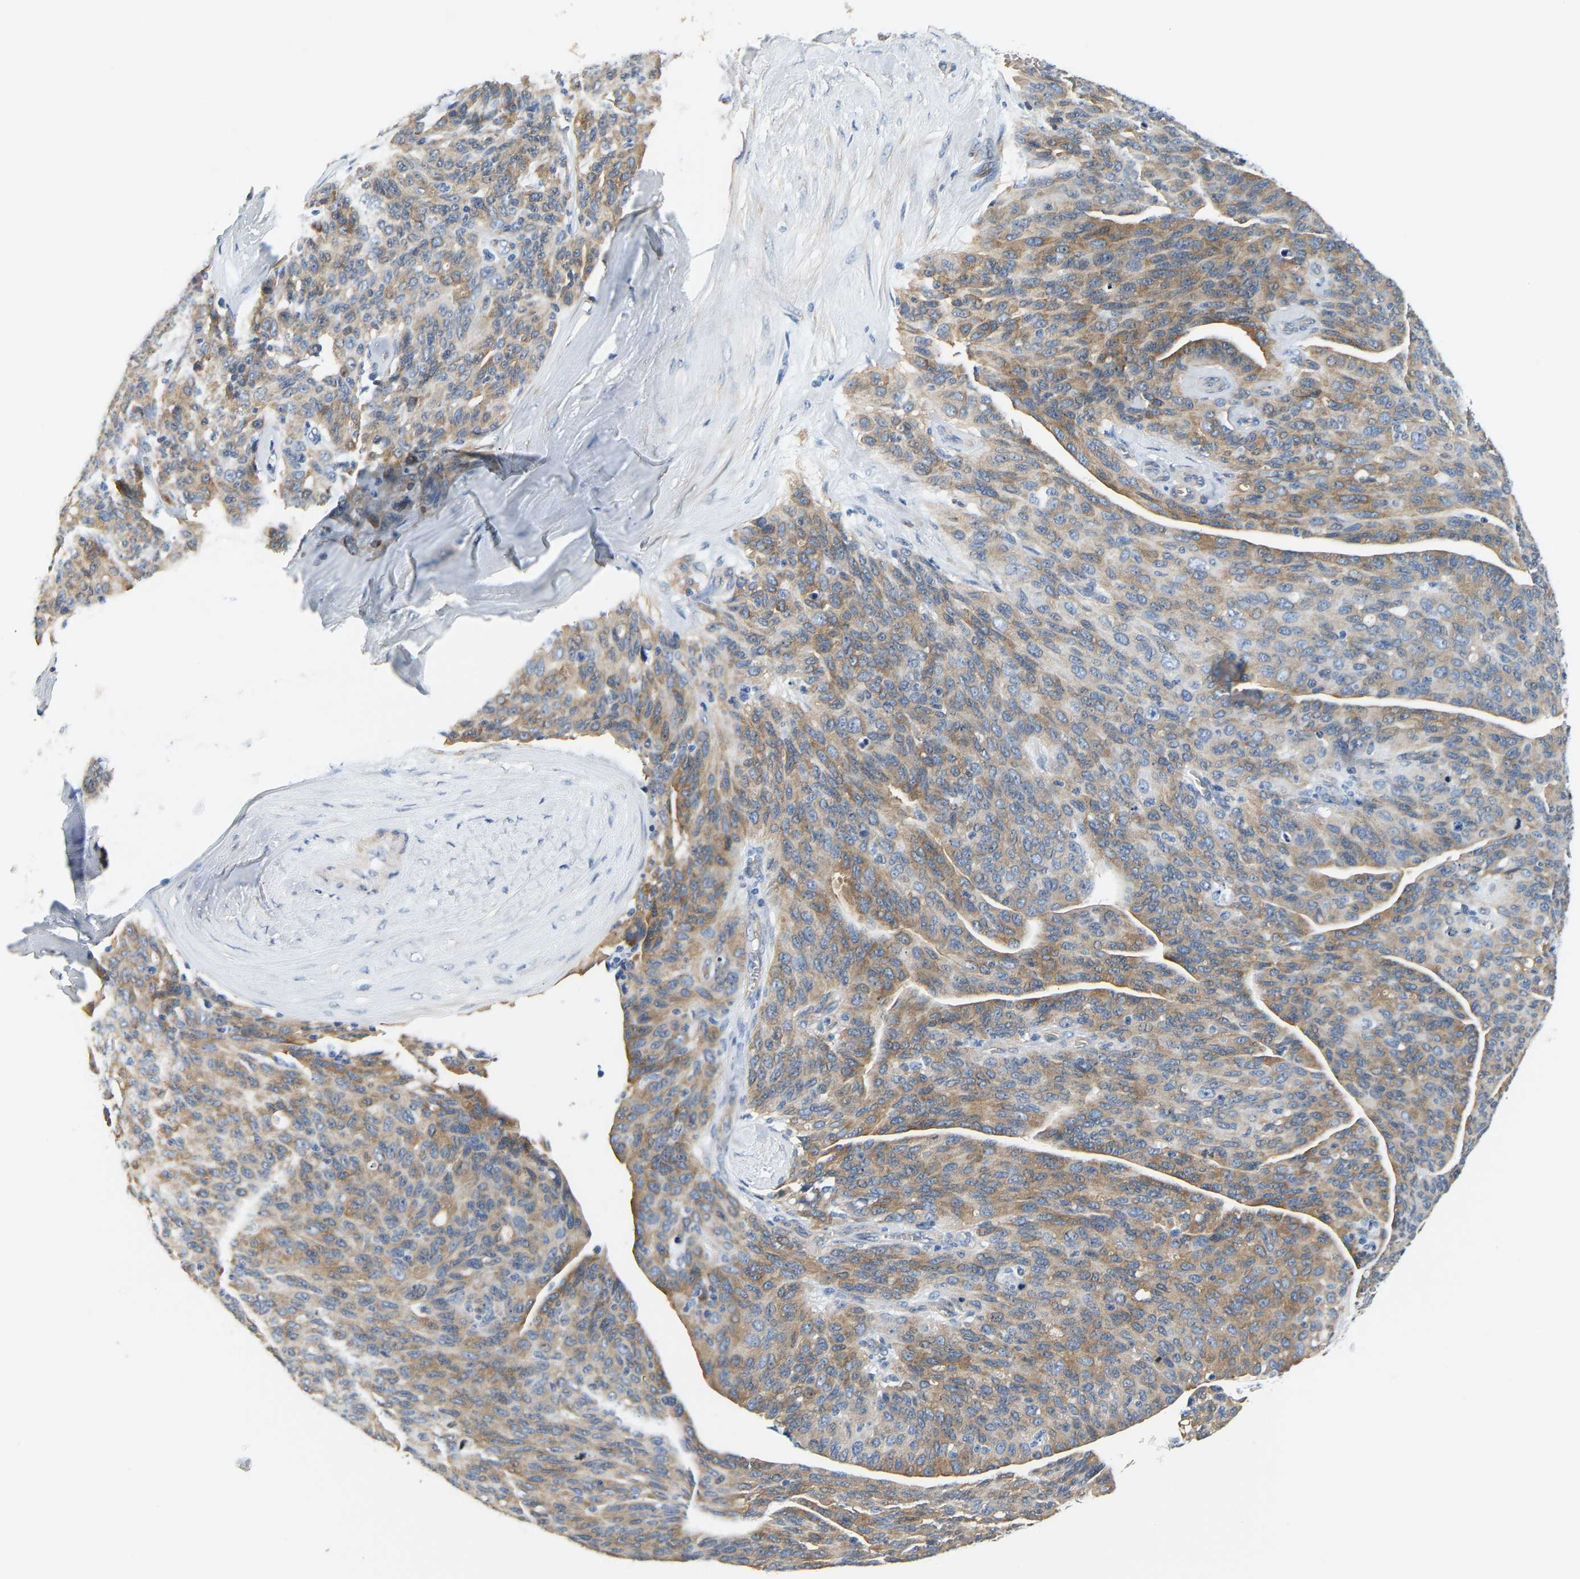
{"staining": {"intensity": "moderate", "quantity": "25%-75%", "location": "cytoplasmic/membranous"}, "tissue": "ovarian cancer", "cell_type": "Tumor cells", "image_type": "cancer", "snomed": [{"axis": "morphology", "description": "Carcinoma, endometroid"}, {"axis": "topography", "description": "Ovary"}], "caption": "Tumor cells display moderate cytoplasmic/membranous expression in about 25%-75% of cells in ovarian cancer.", "gene": "PAWR", "patient": {"sex": "female", "age": 60}}